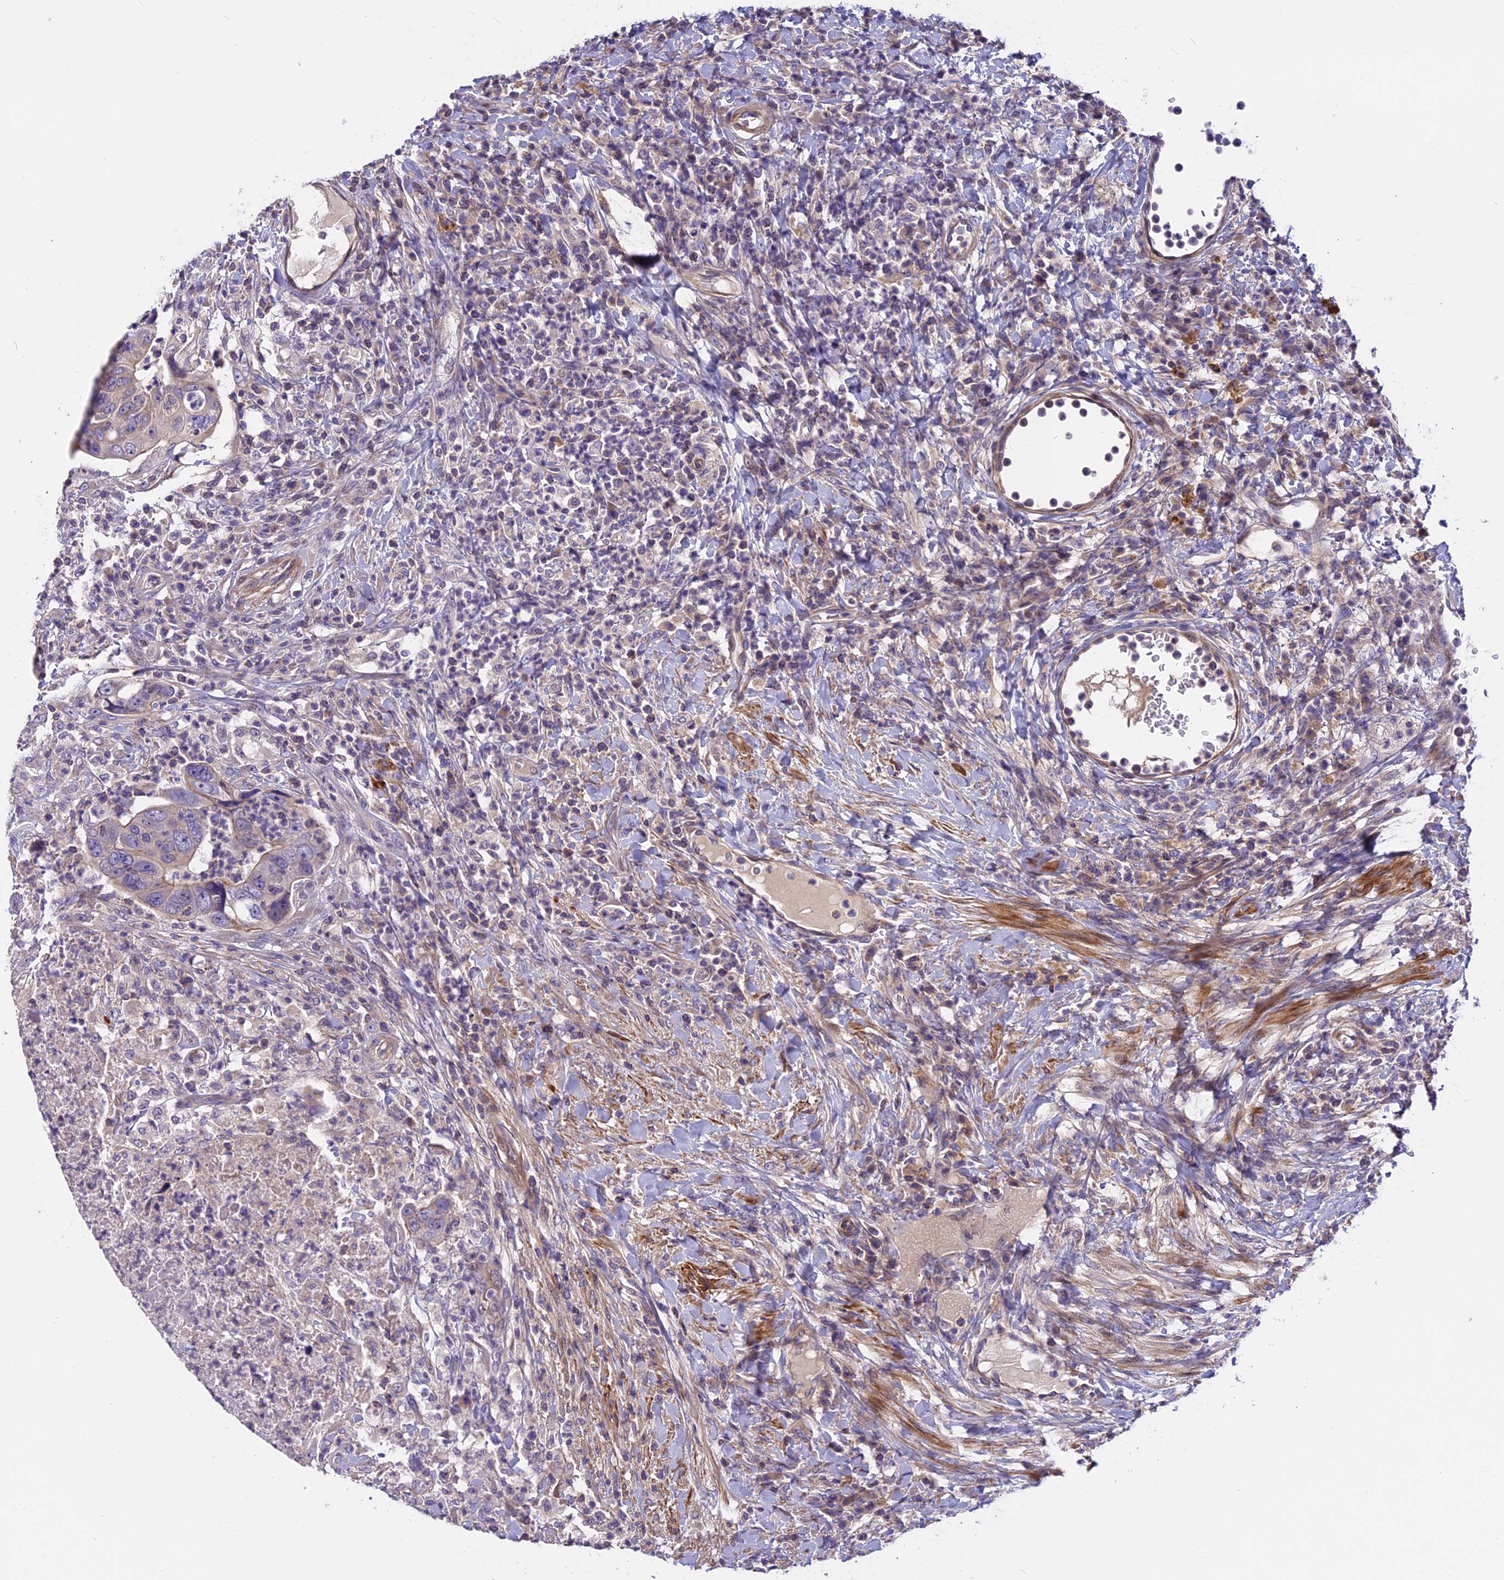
{"staining": {"intensity": "weak", "quantity": "<25%", "location": "cytoplasmic/membranous"}, "tissue": "colorectal cancer", "cell_type": "Tumor cells", "image_type": "cancer", "snomed": [{"axis": "morphology", "description": "Adenocarcinoma, NOS"}, {"axis": "topography", "description": "Rectum"}], "caption": "DAB (3,3'-diaminobenzidine) immunohistochemical staining of human colorectal adenocarcinoma displays no significant expression in tumor cells. (DAB (3,3'-diaminobenzidine) immunohistochemistry (IHC) with hematoxylin counter stain).", "gene": "FAM98C", "patient": {"sex": "male", "age": 59}}